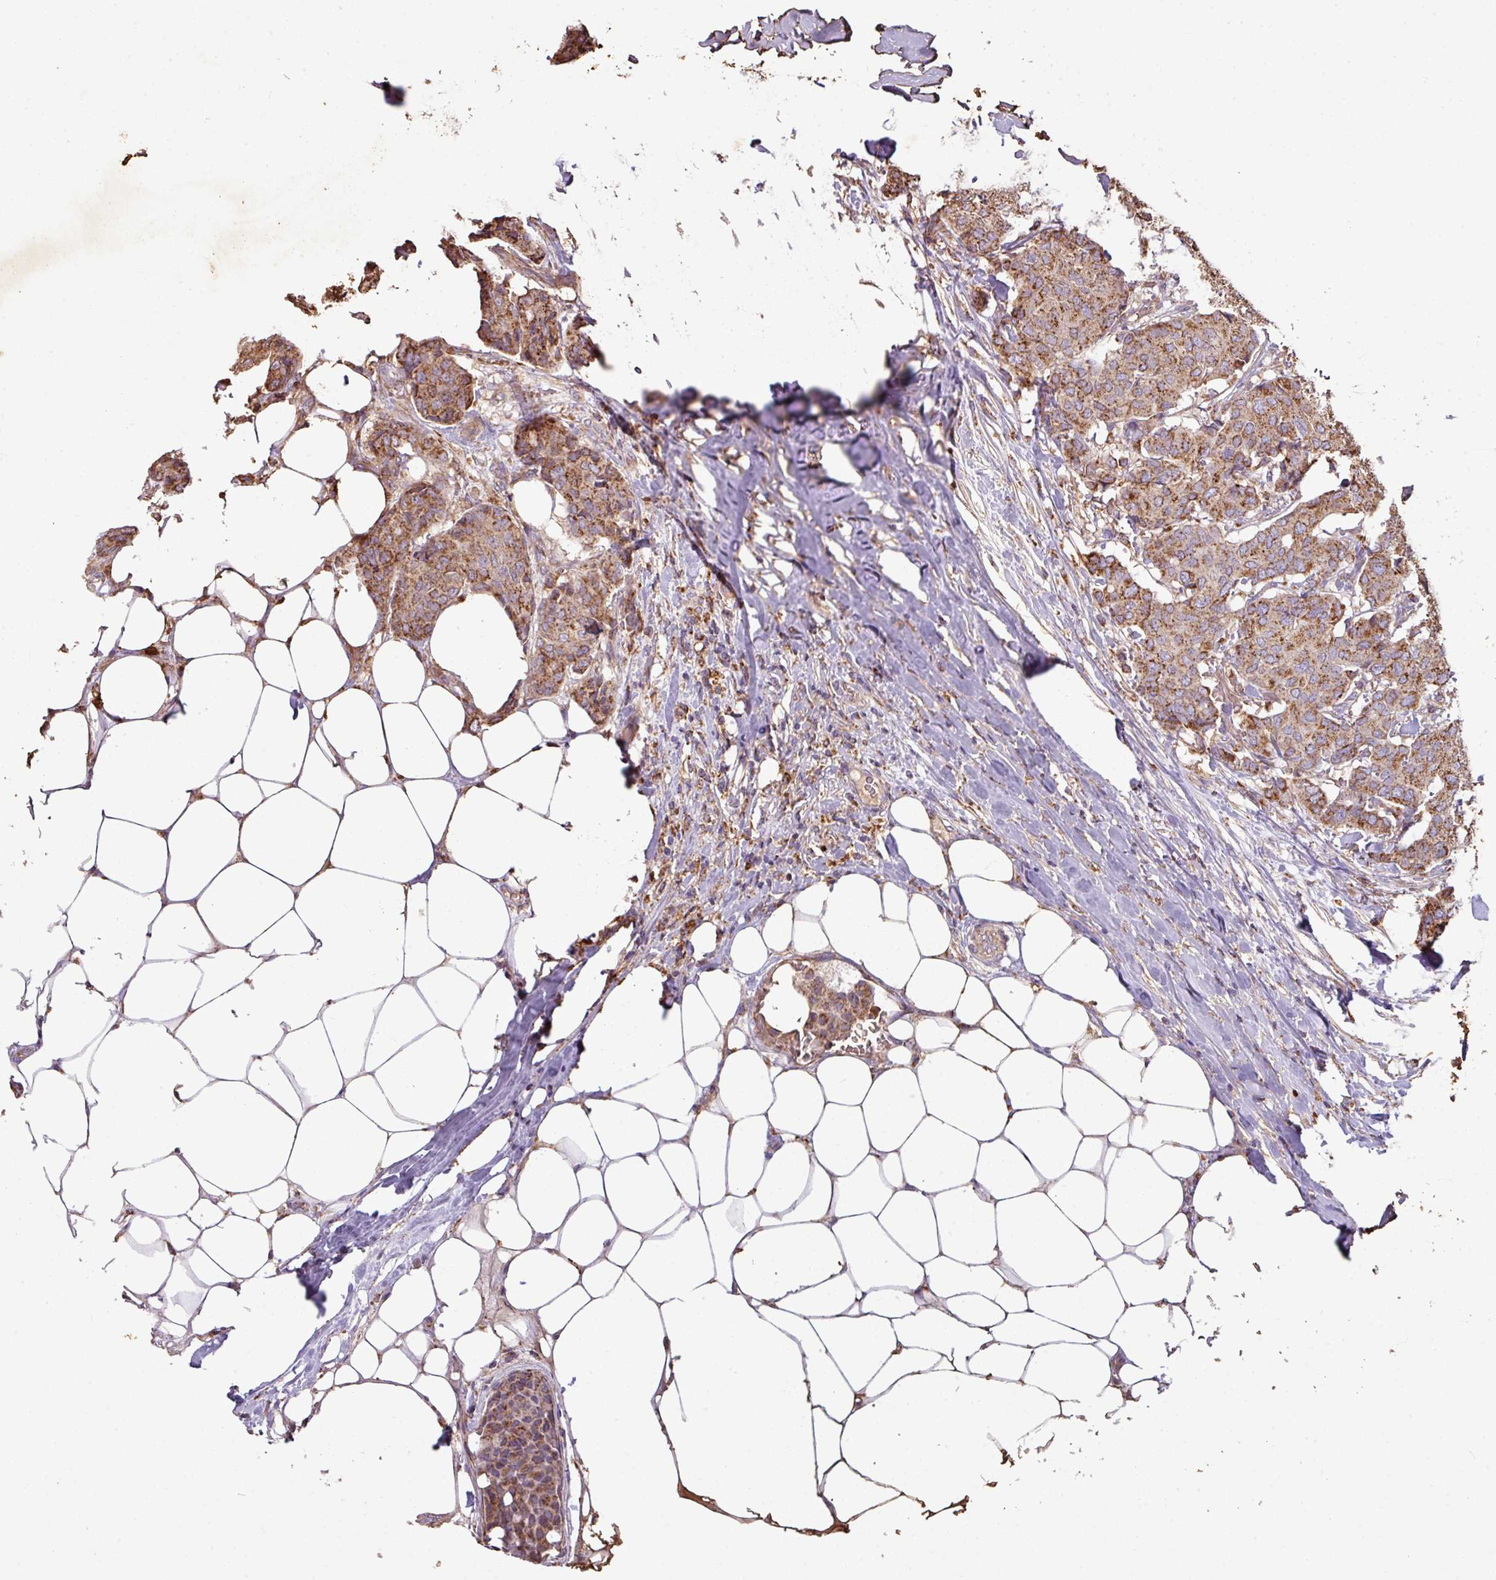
{"staining": {"intensity": "moderate", "quantity": ">75%", "location": "cytoplasmic/membranous"}, "tissue": "breast cancer", "cell_type": "Tumor cells", "image_type": "cancer", "snomed": [{"axis": "morphology", "description": "Duct carcinoma"}, {"axis": "topography", "description": "Breast"}], "caption": "Protein staining by IHC displays moderate cytoplasmic/membranous positivity in approximately >75% of tumor cells in breast cancer (invasive ductal carcinoma).", "gene": "SQOR", "patient": {"sex": "female", "age": 75}}